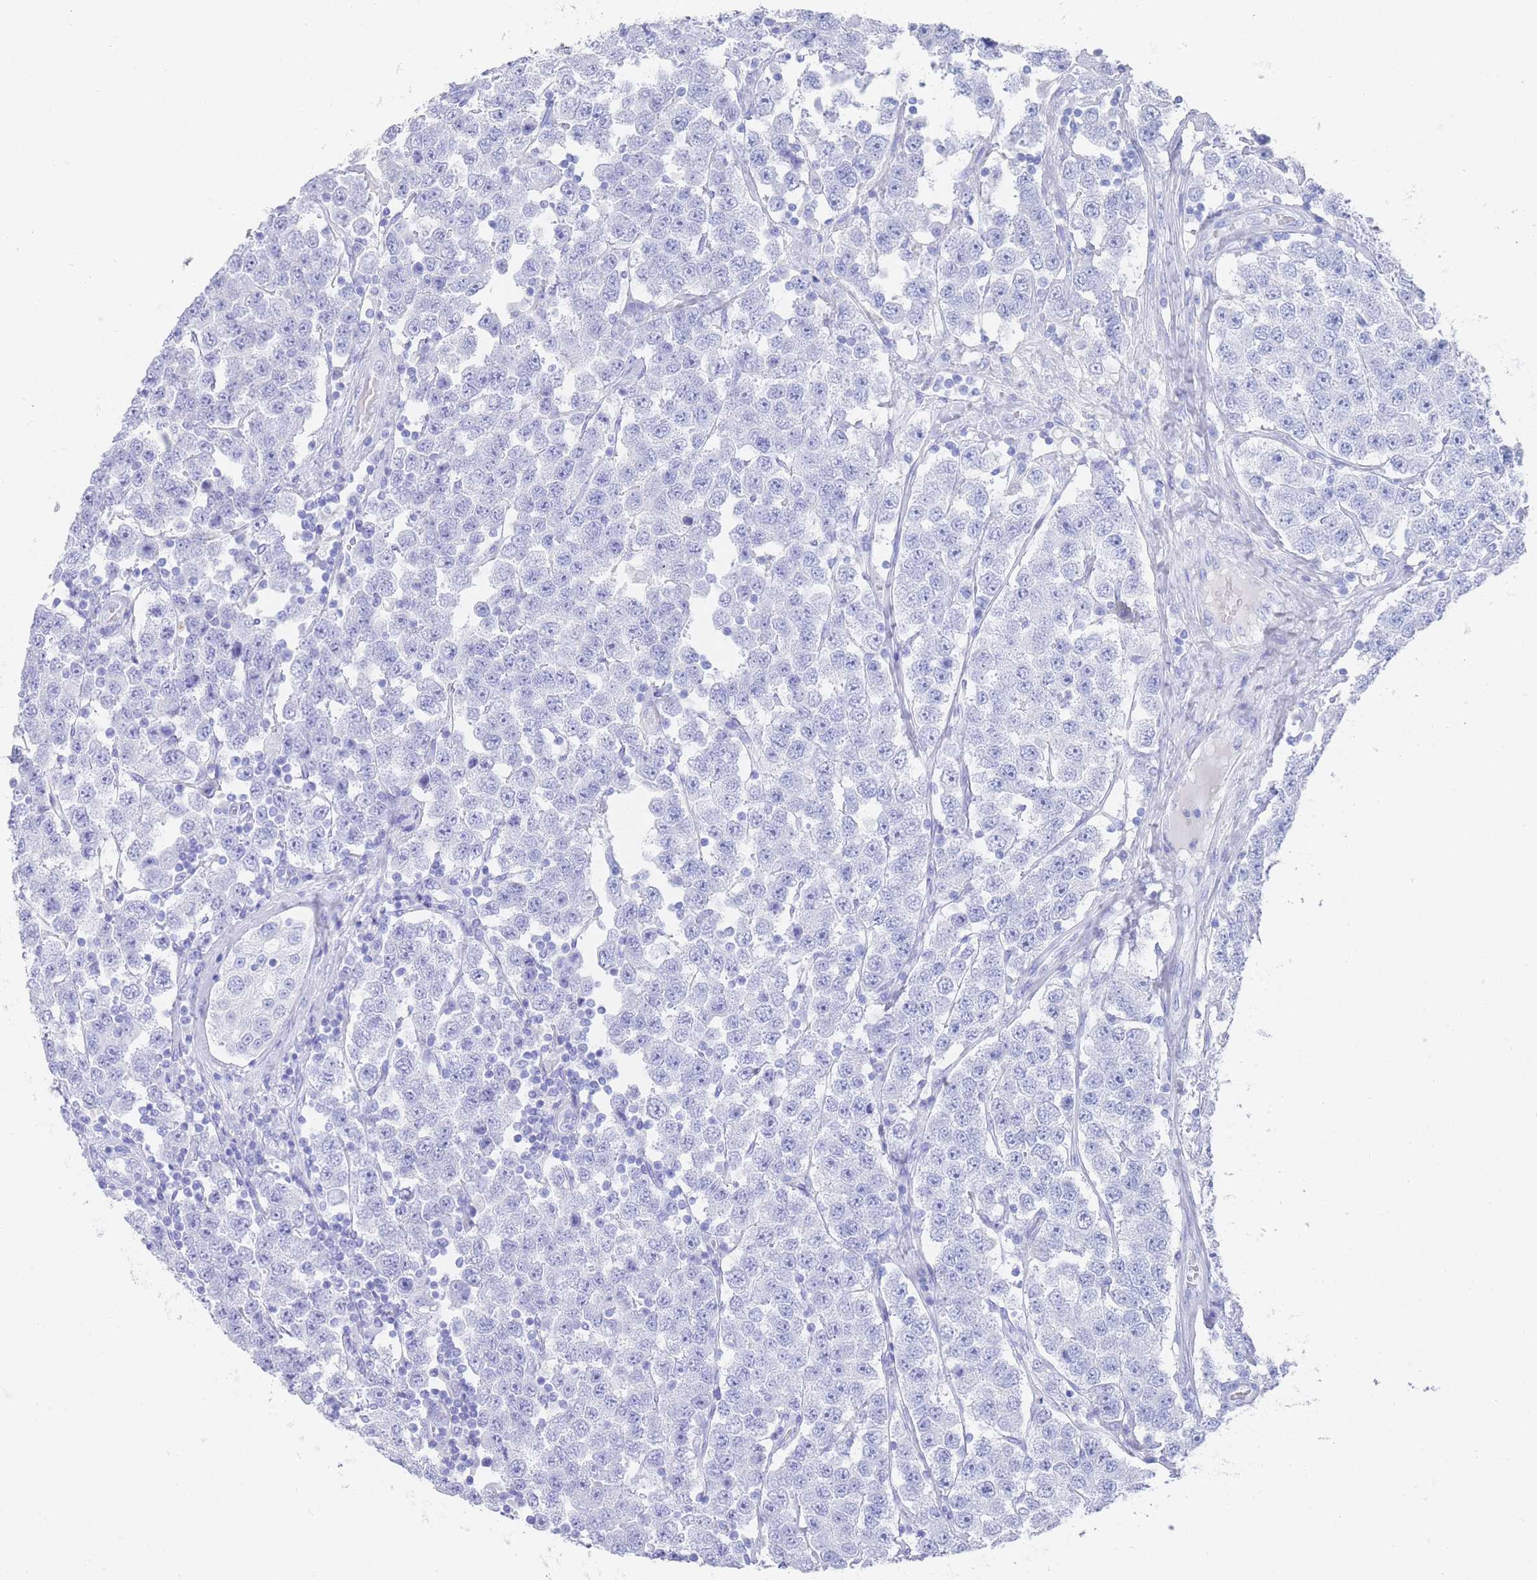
{"staining": {"intensity": "negative", "quantity": "none", "location": "none"}, "tissue": "testis cancer", "cell_type": "Tumor cells", "image_type": "cancer", "snomed": [{"axis": "morphology", "description": "Seminoma, NOS"}, {"axis": "topography", "description": "Testis"}], "caption": "Seminoma (testis) was stained to show a protein in brown. There is no significant staining in tumor cells.", "gene": "LRRC37A", "patient": {"sex": "male", "age": 28}}